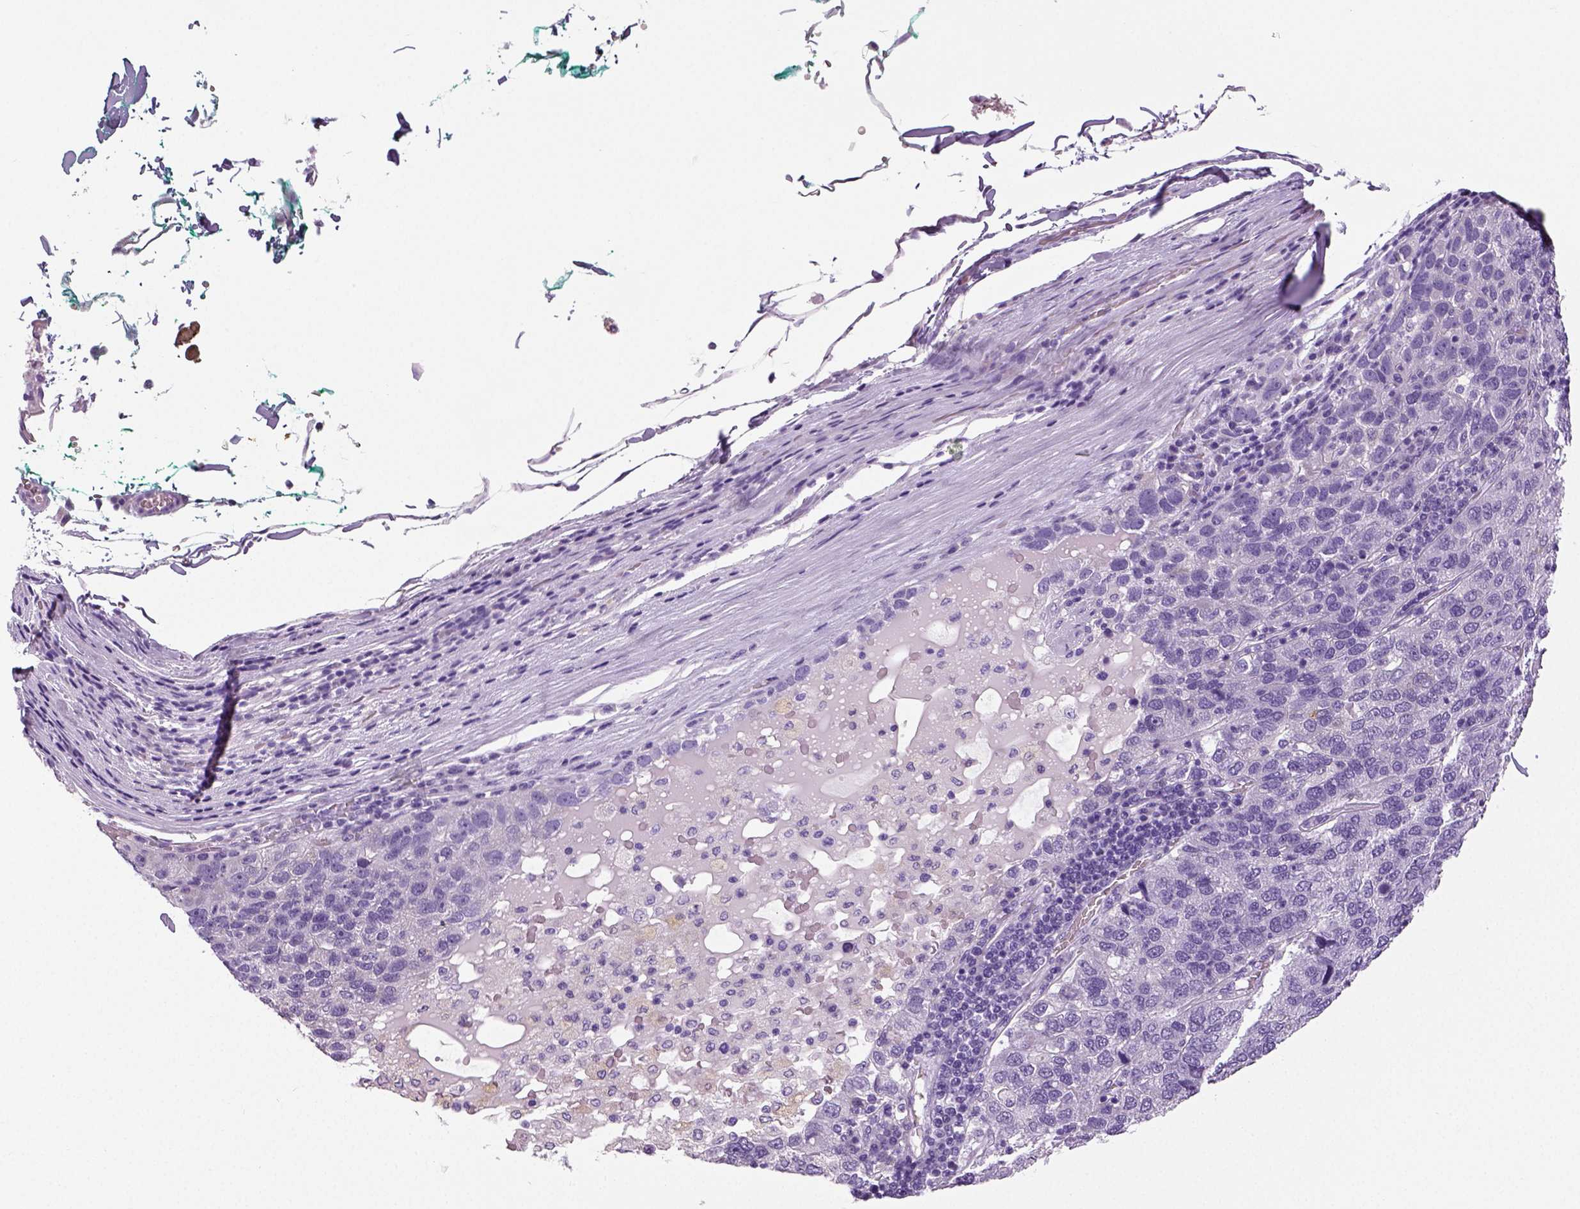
{"staining": {"intensity": "negative", "quantity": "none", "location": "none"}, "tissue": "pancreatic cancer", "cell_type": "Tumor cells", "image_type": "cancer", "snomed": [{"axis": "morphology", "description": "Adenocarcinoma, NOS"}, {"axis": "topography", "description": "Pancreas"}], "caption": "DAB immunohistochemical staining of adenocarcinoma (pancreatic) shows no significant expression in tumor cells.", "gene": "NECAB2", "patient": {"sex": "female", "age": 61}}